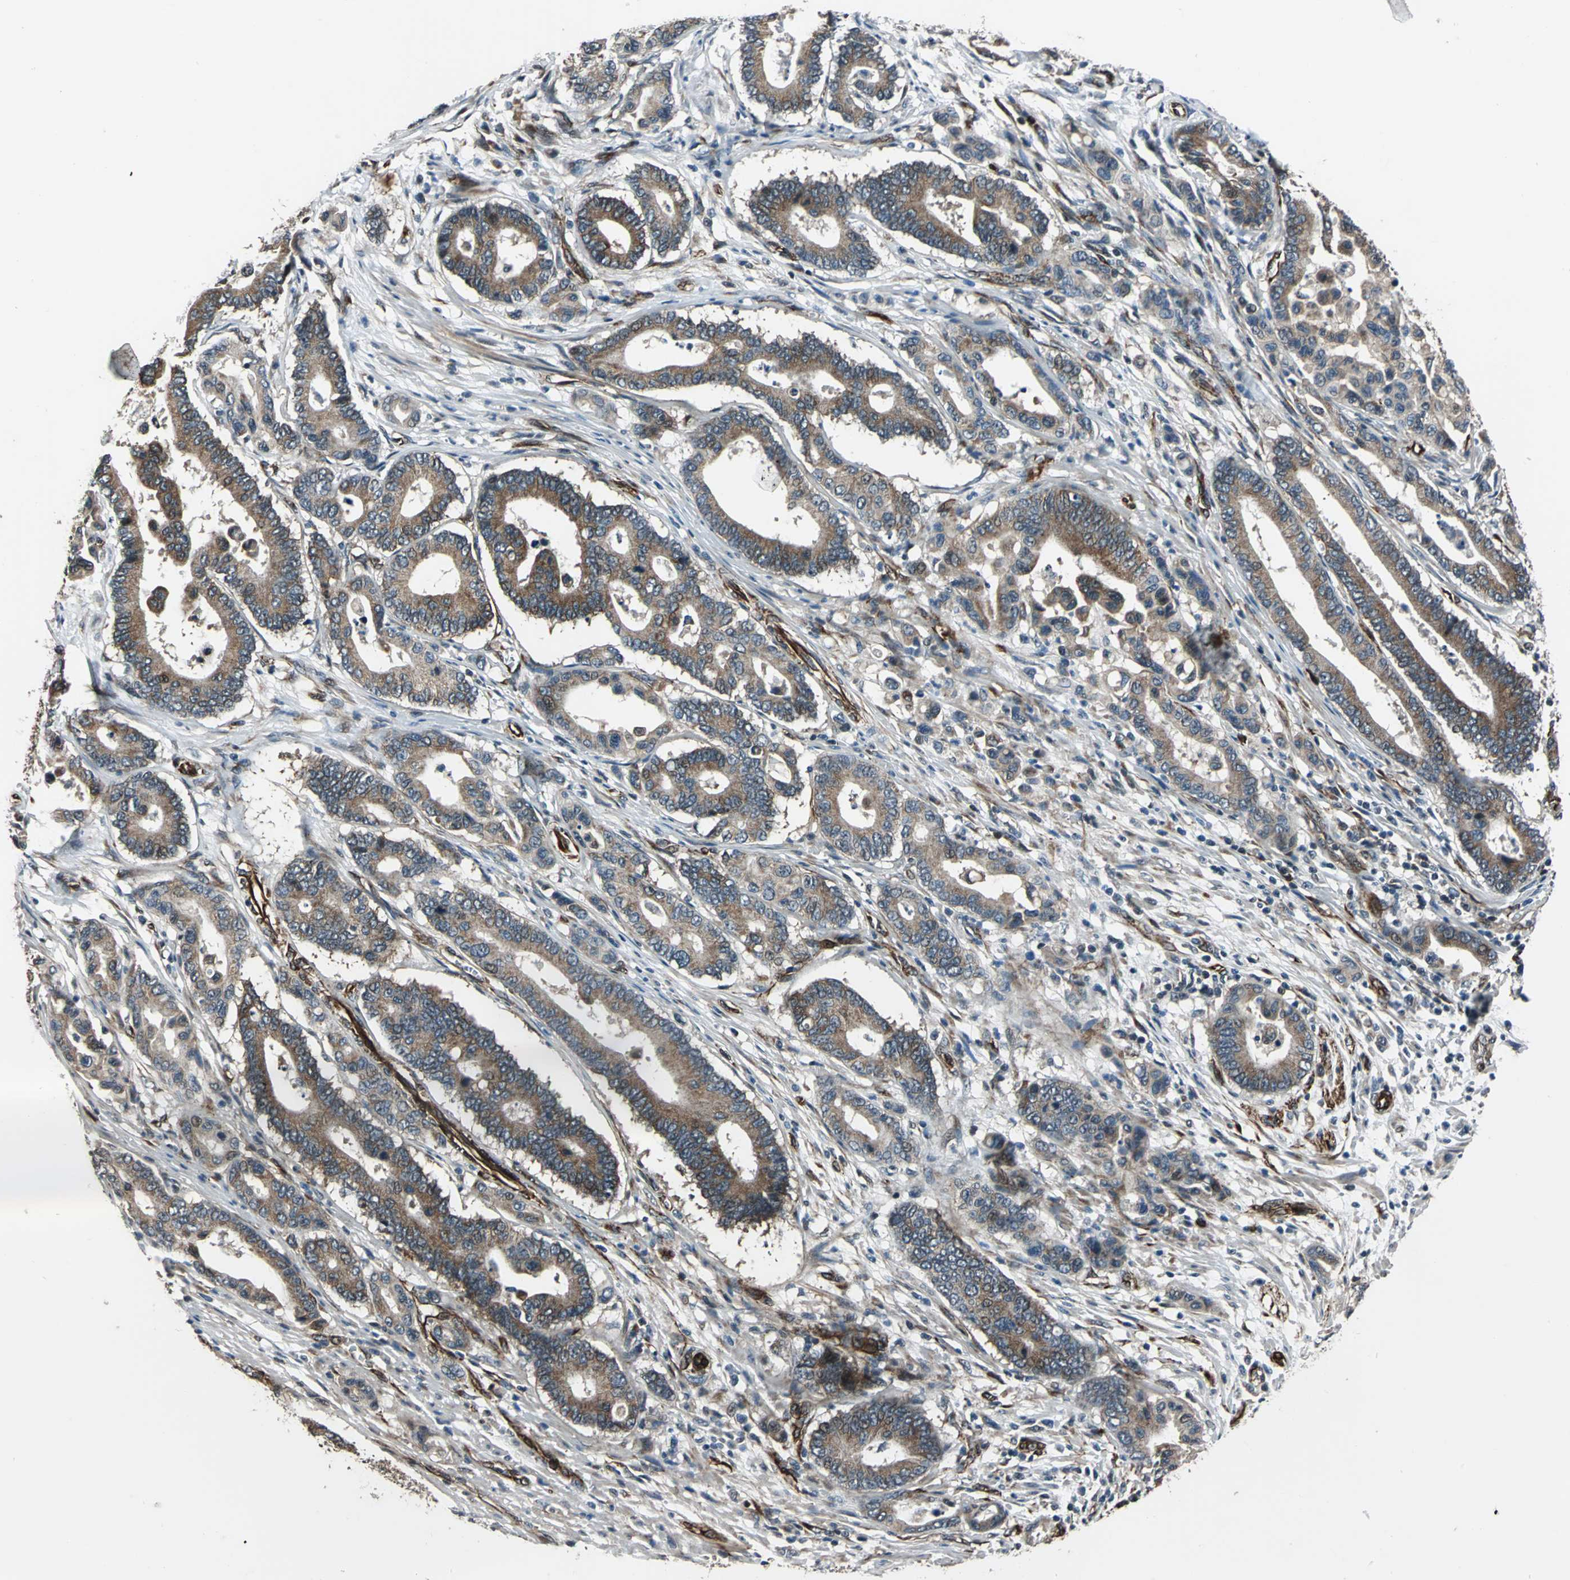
{"staining": {"intensity": "moderate", "quantity": ">75%", "location": "cytoplasmic/membranous,nuclear"}, "tissue": "colorectal cancer", "cell_type": "Tumor cells", "image_type": "cancer", "snomed": [{"axis": "morphology", "description": "Normal tissue, NOS"}, {"axis": "morphology", "description": "Adenocarcinoma, NOS"}, {"axis": "topography", "description": "Colon"}], "caption": "Tumor cells display medium levels of moderate cytoplasmic/membranous and nuclear positivity in approximately >75% of cells in colorectal adenocarcinoma.", "gene": "EXD2", "patient": {"sex": "male", "age": 82}}